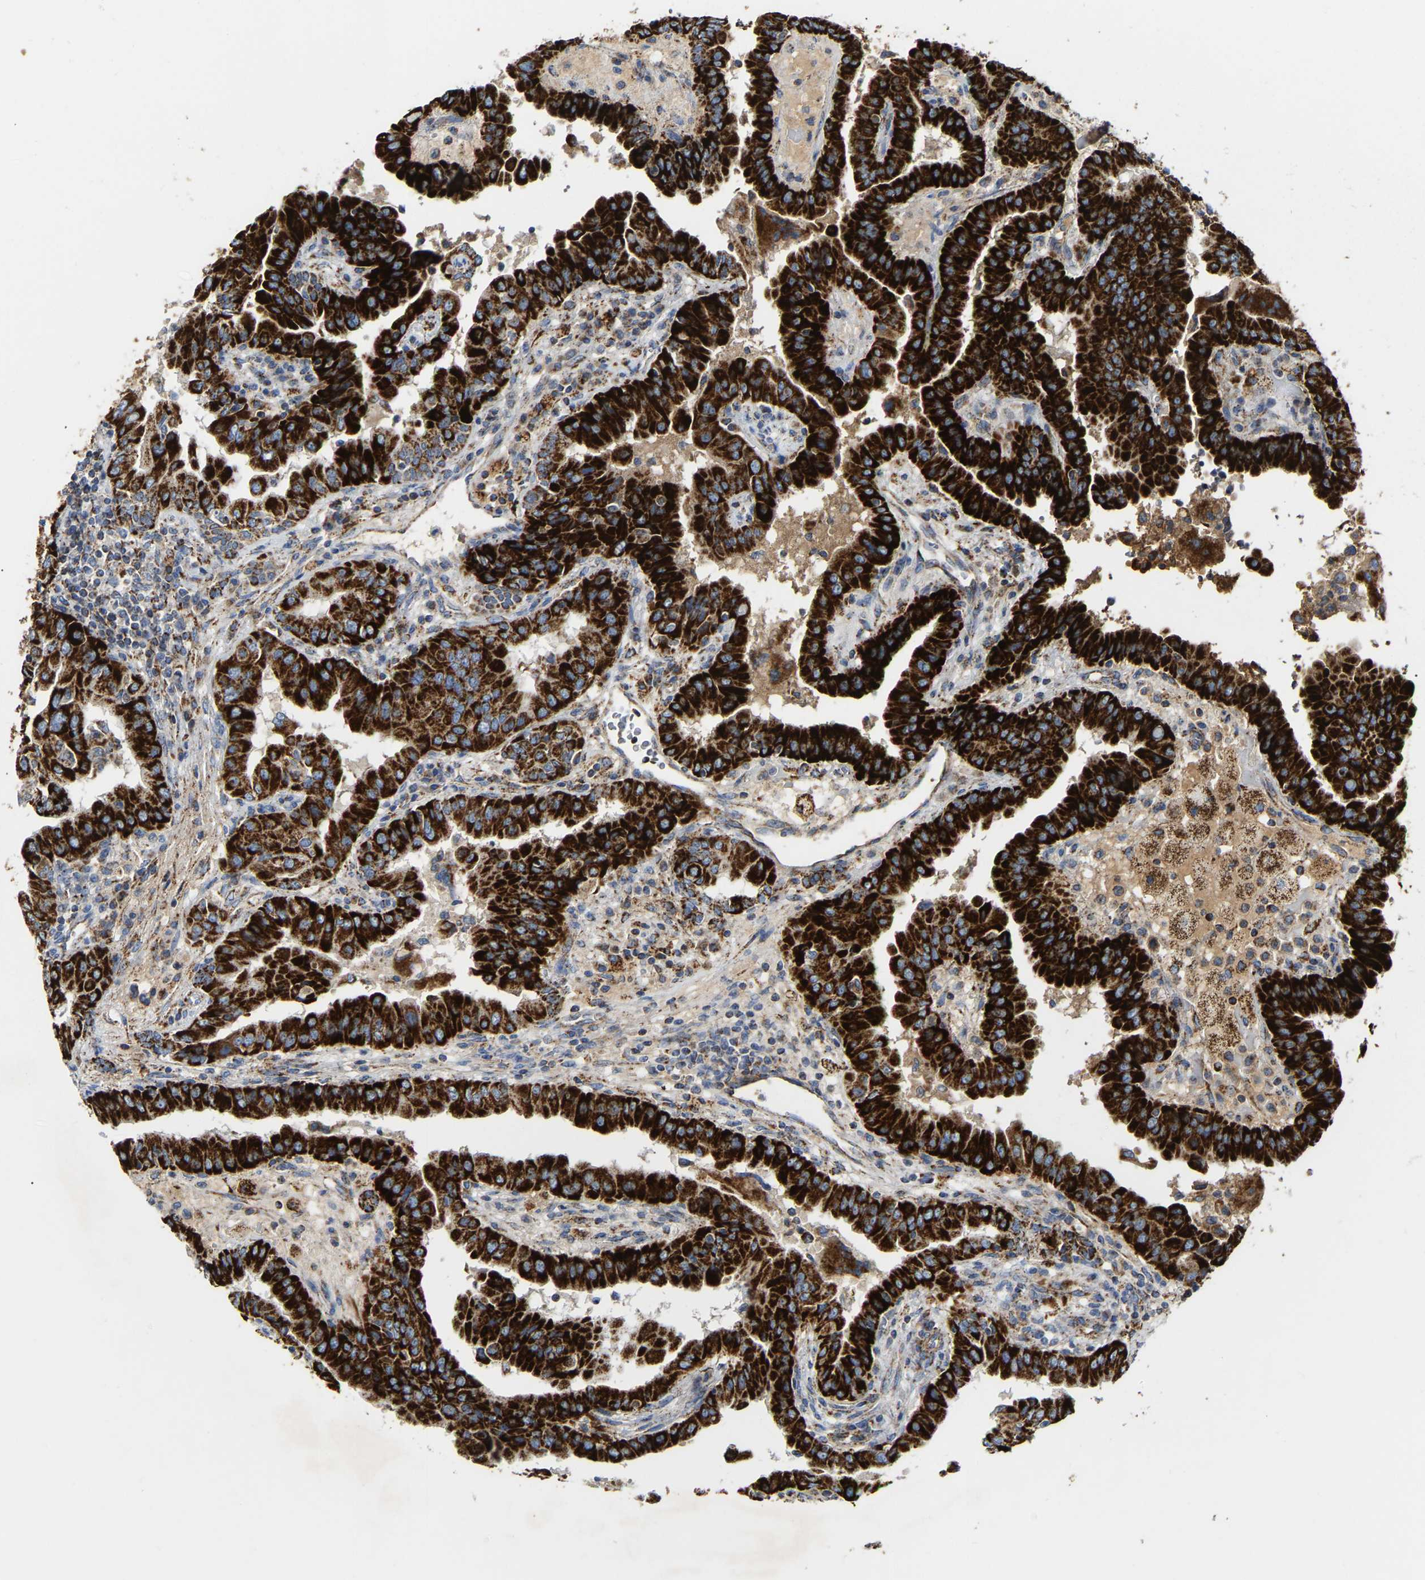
{"staining": {"intensity": "strong", "quantity": ">75%", "location": "cytoplasmic/membranous"}, "tissue": "thyroid cancer", "cell_type": "Tumor cells", "image_type": "cancer", "snomed": [{"axis": "morphology", "description": "Papillary adenocarcinoma, NOS"}, {"axis": "topography", "description": "Thyroid gland"}], "caption": "Thyroid papillary adenocarcinoma was stained to show a protein in brown. There is high levels of strong cytoplasmic/membranous expression in approximately >75% of tumor cells. Nuclei are stained in blue.", "gene": "HIBADH", "patient": {"sex": "male", "age": 33}}